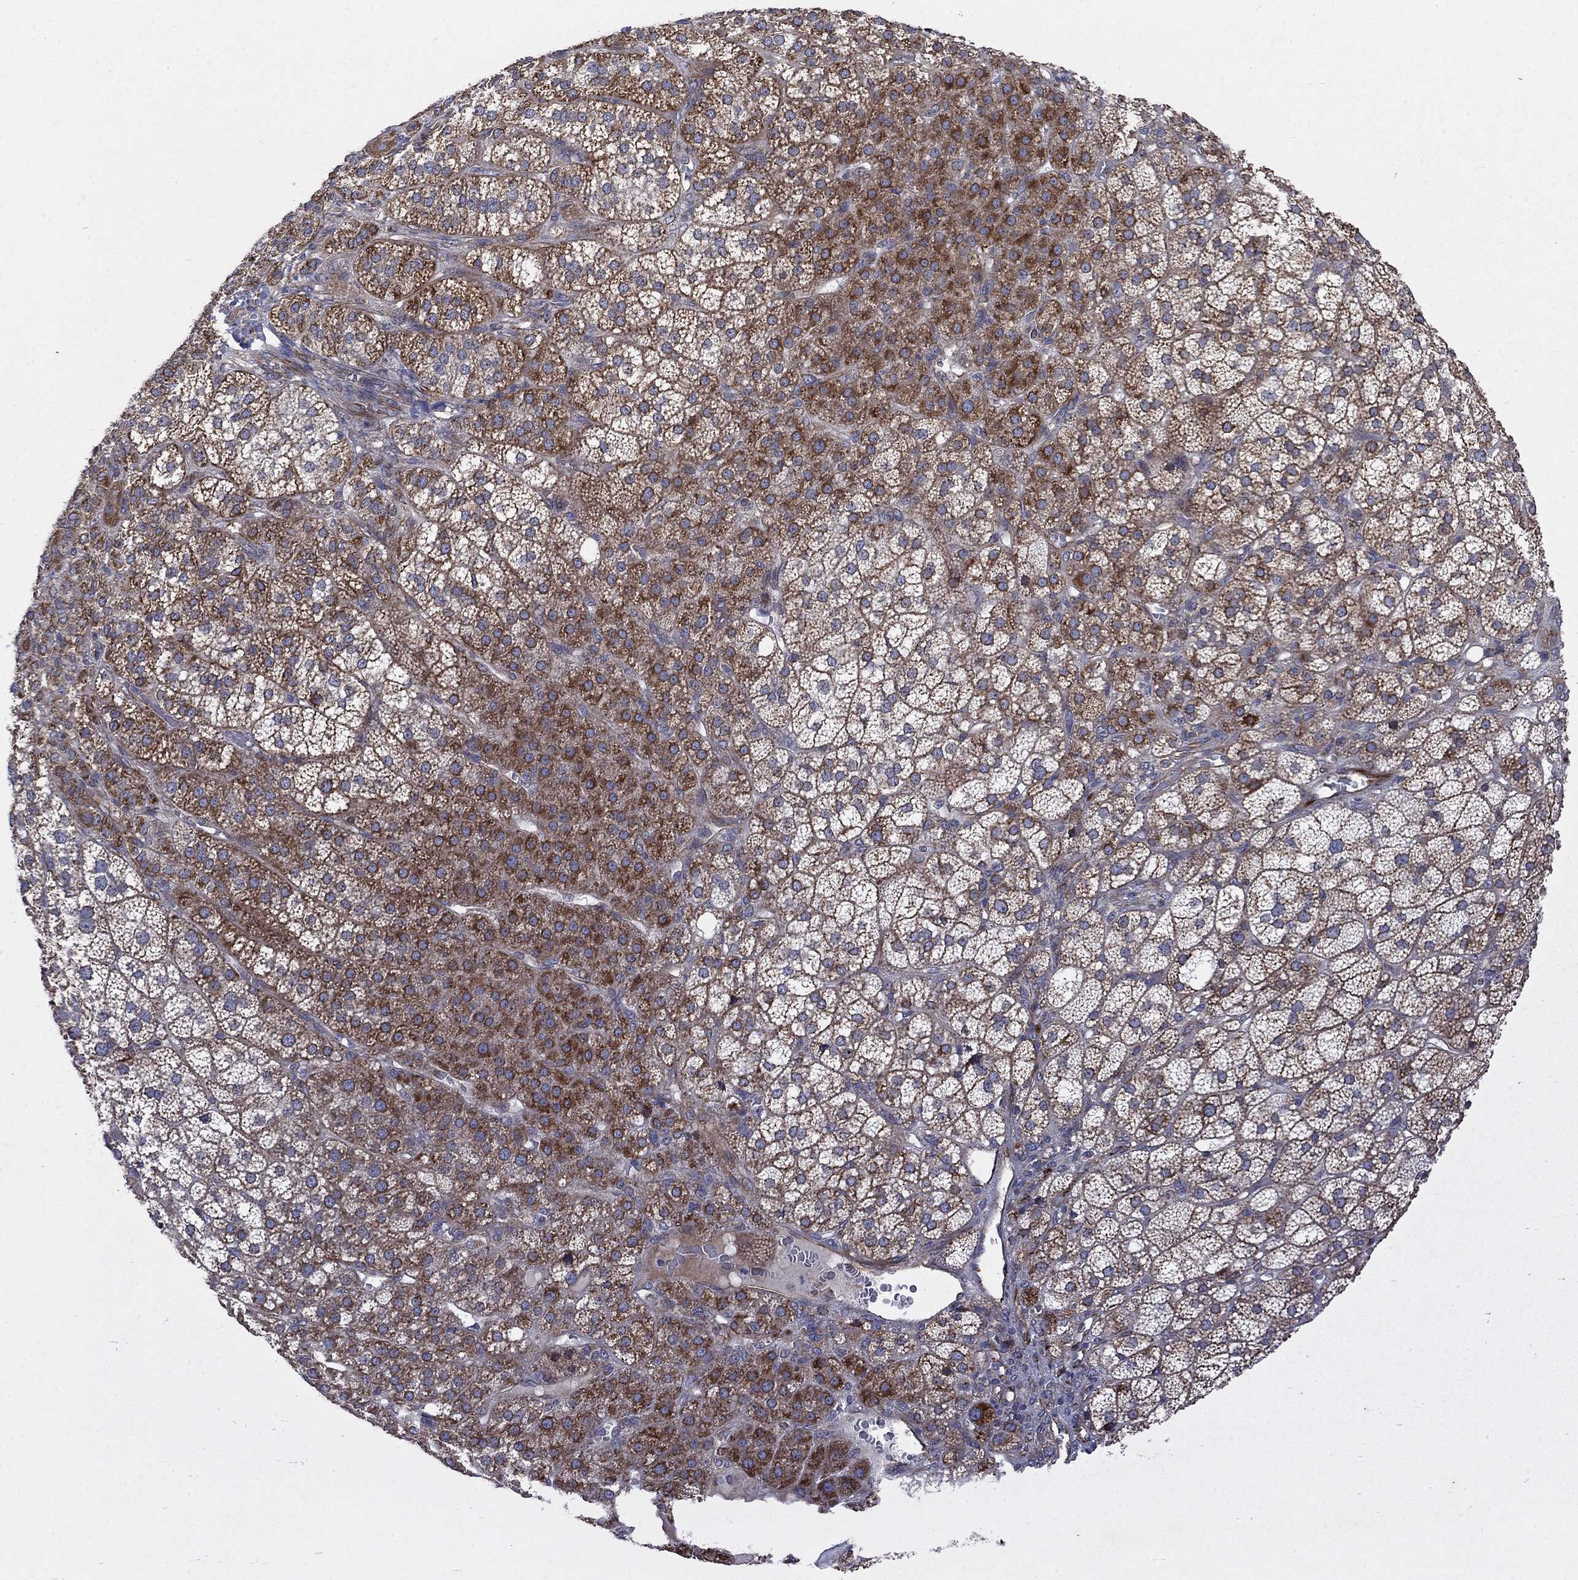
{"staining": {"intensity": "strong", "quantity": "25%-75%", "location": "cytoplasmic/membranous"}, "tissue": "adrenal gland", "cell_type": "Glandular cells", "image_type": "normal", "snomed": [{"axis": "morphology", "description": "Normal tissue, NOS"}, {"axis": "topography", "description": "Adrenal gland"}], "caption": "DAB immunohistochemical staining of normal adrenal gland displays strong cytoplasmic/membranous protein positivity in about 25%-75% of glandular cells.", "gene": "NDUFC1", "patient": {"sex": "female", "age": 60}}